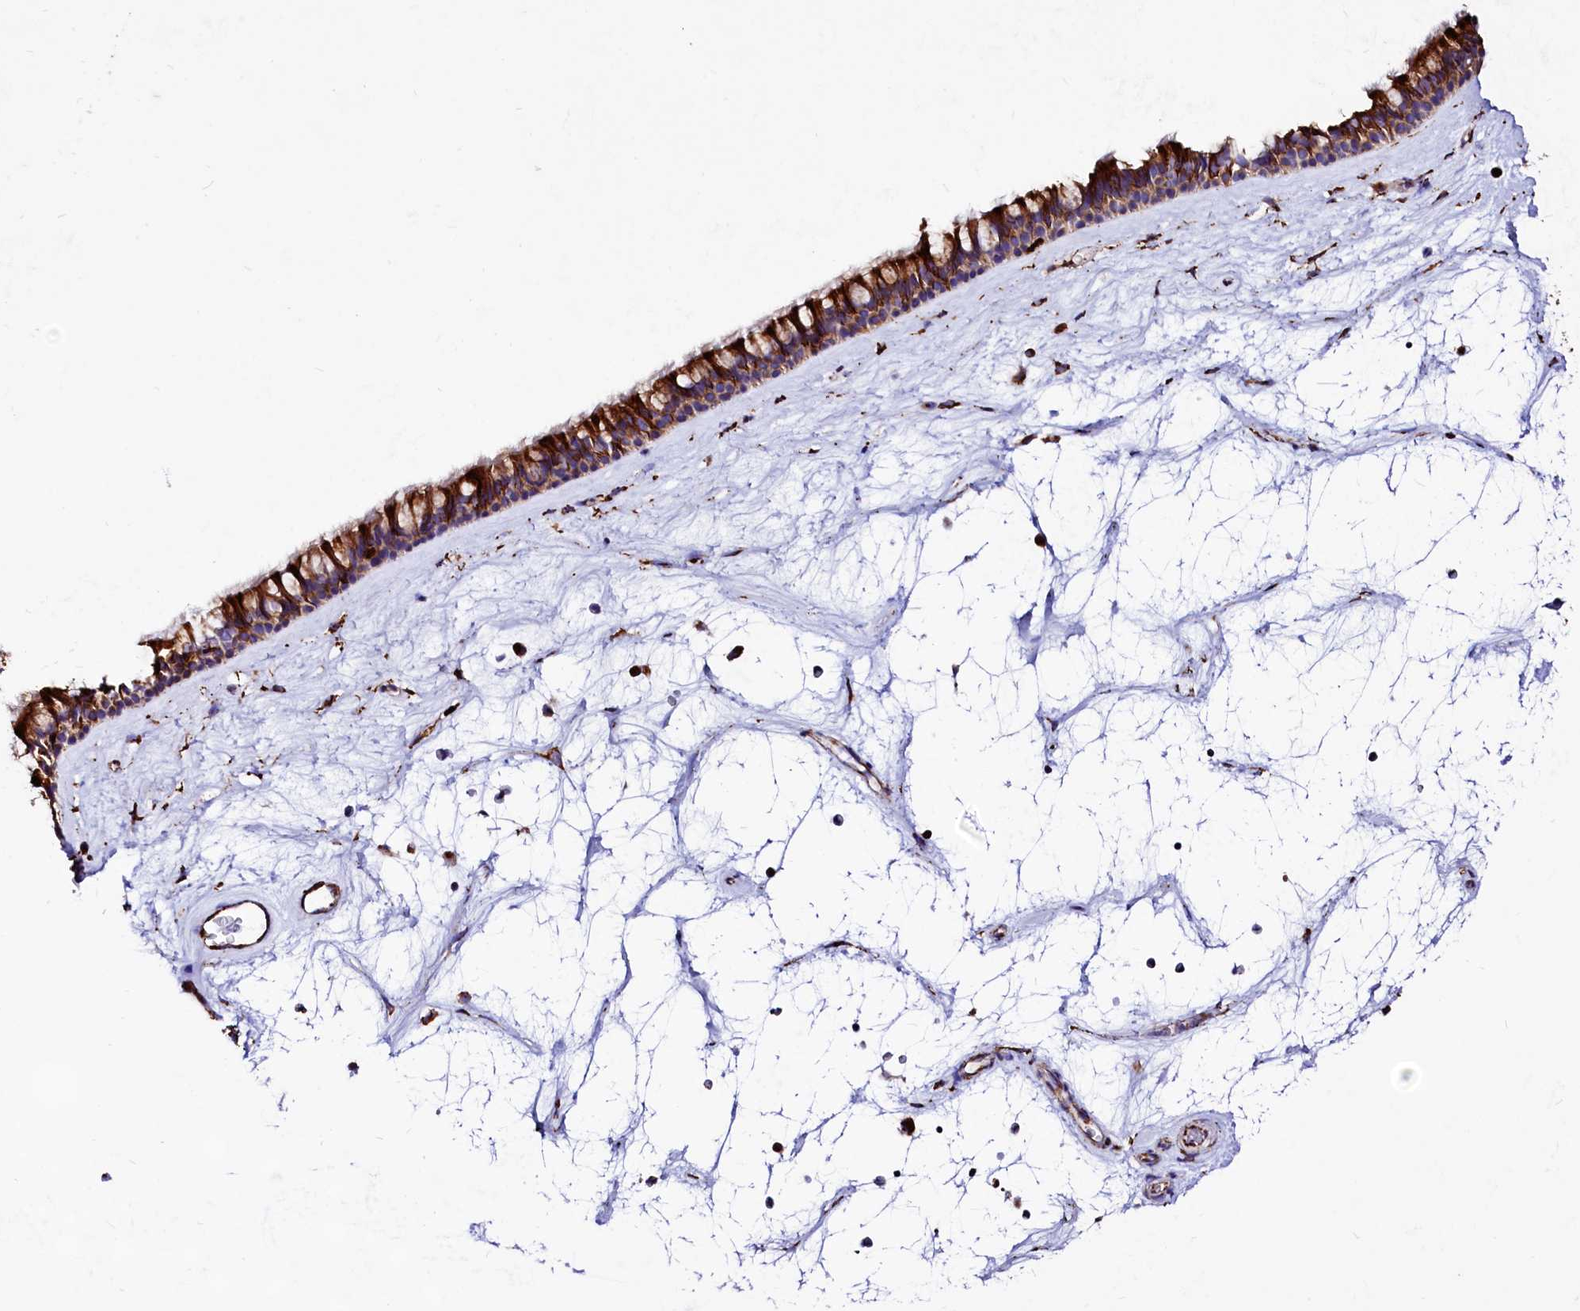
{"staining": {"intensity": "strong", "quantity": ">75%", "location": "cytoplasmic/membranous"}, "tissue": "nasopharynx", "cell_type": "Respiratory epithelial cells", "image_type": "normal", "snomed": [{"axis": "morphology", "description": "Normal tissue, NOS"}, {"axis": "topography", "description": "Nasopharynx"}], "caption": "Protein expression analysis of benign nasopharynx demonstrates strong cytoplasmic/membranous expression in about >75% of respiratory epithelial cells.", "gene": "MAOB", "patient": {"sex": "male", "age": 64}}